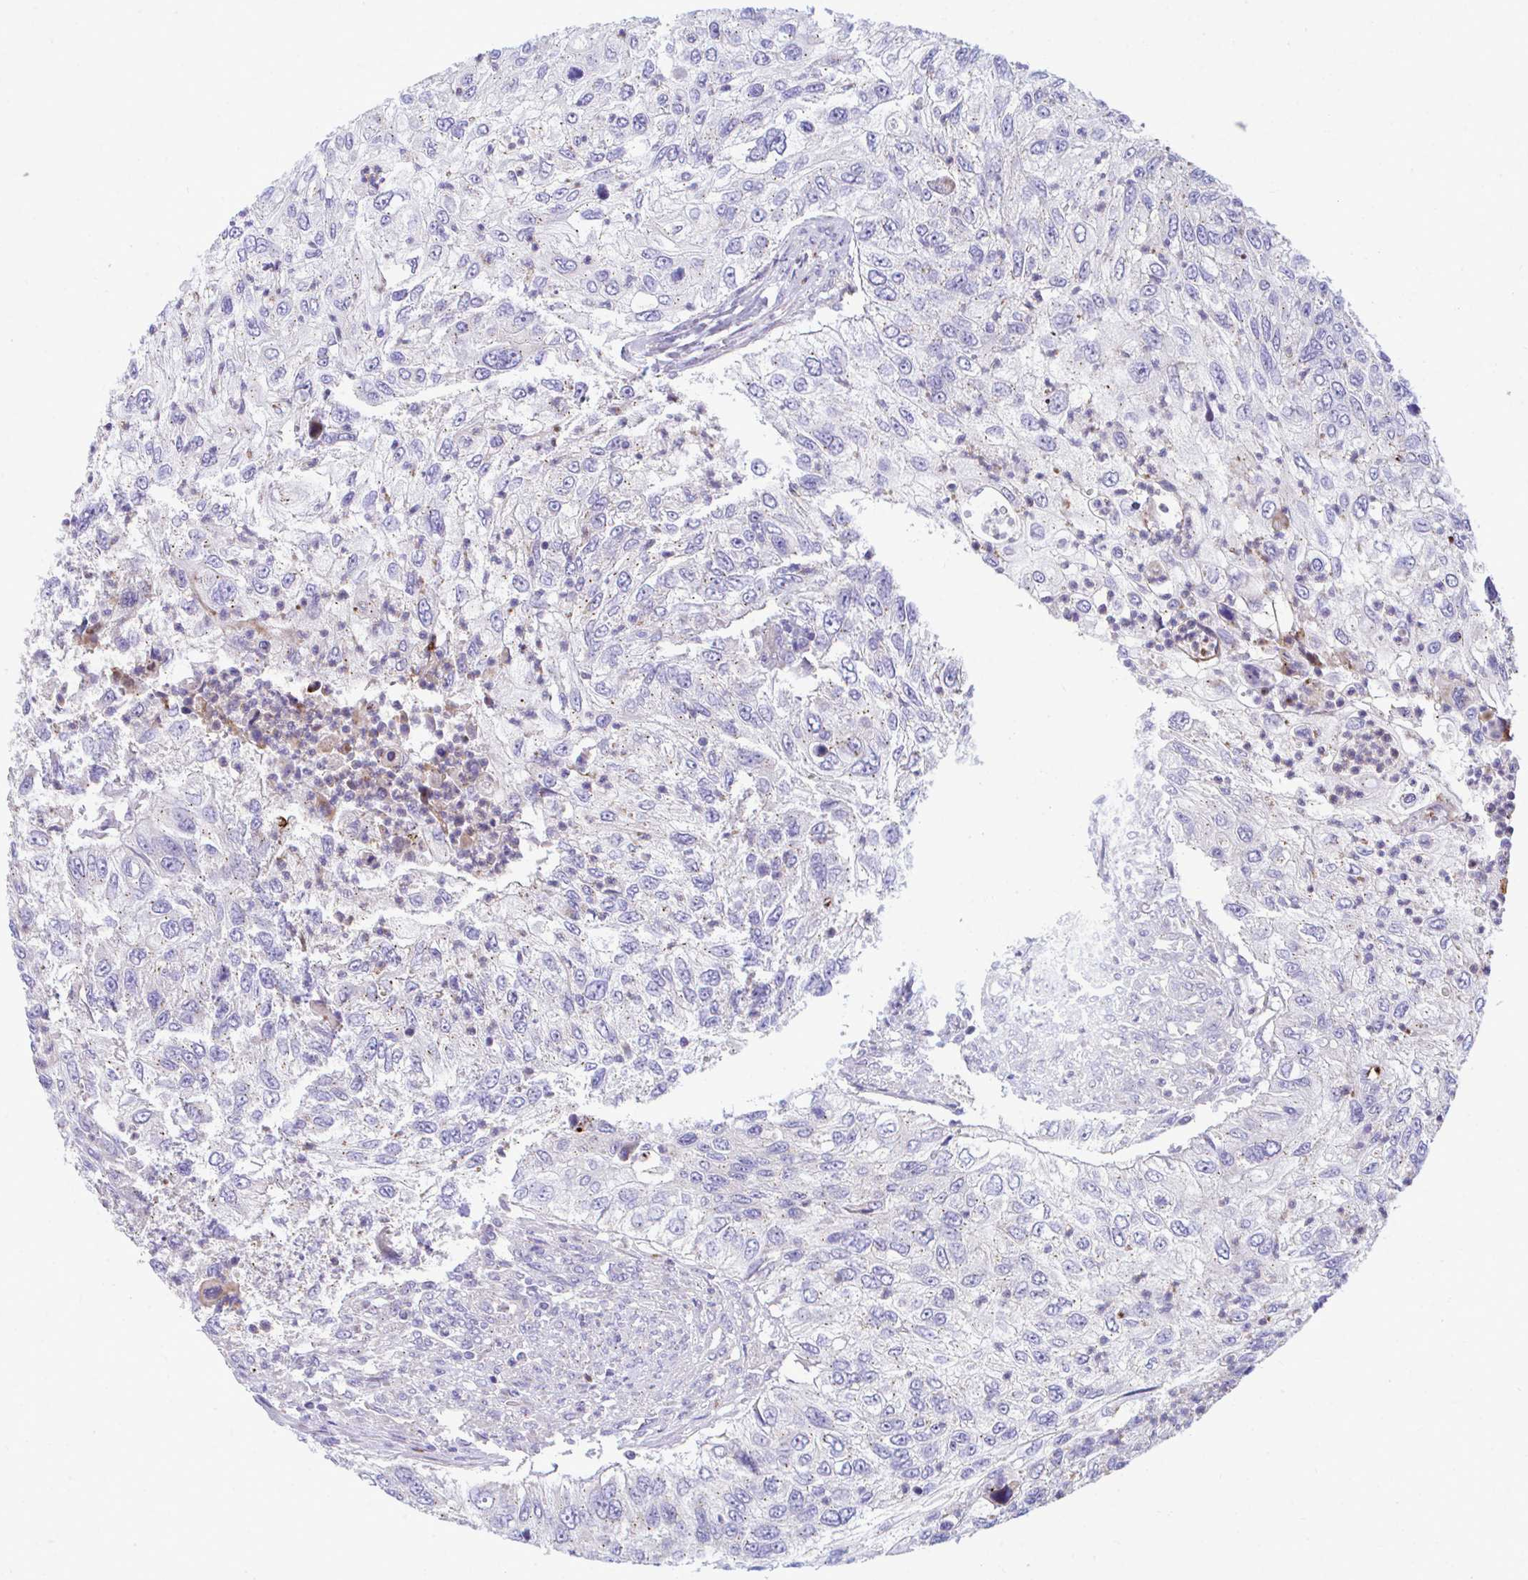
{"staining": {"intensity": "negative", "quantity": "none", "location": "none"}, "tissue": "urothelial cancer", "cell_type": "Tumor cells", "image_type": "cancer", "snomed": [{"axis": "morphology", "description": "Urothelial carcinoma, High grade"}, {"axis": "topography", "description": "Urinary bladder"}], "caption": "Immunohistochemistry histopathology image of neoplastic tissue: urothelial carcinoma (high-grade) stained with DAB (3,3'-diaminobenzidine) demonstrates no significant protein expression in tumor cells. Brightfield microscopy of immunohistochemistry (IHC) stained with DAB (3,3'-diaminobenzidine) (brown) and hematoxylin (blue), captured at high magnification.", "gene": "MRPS16", "patient": {"sex": "female", "age": 60}}